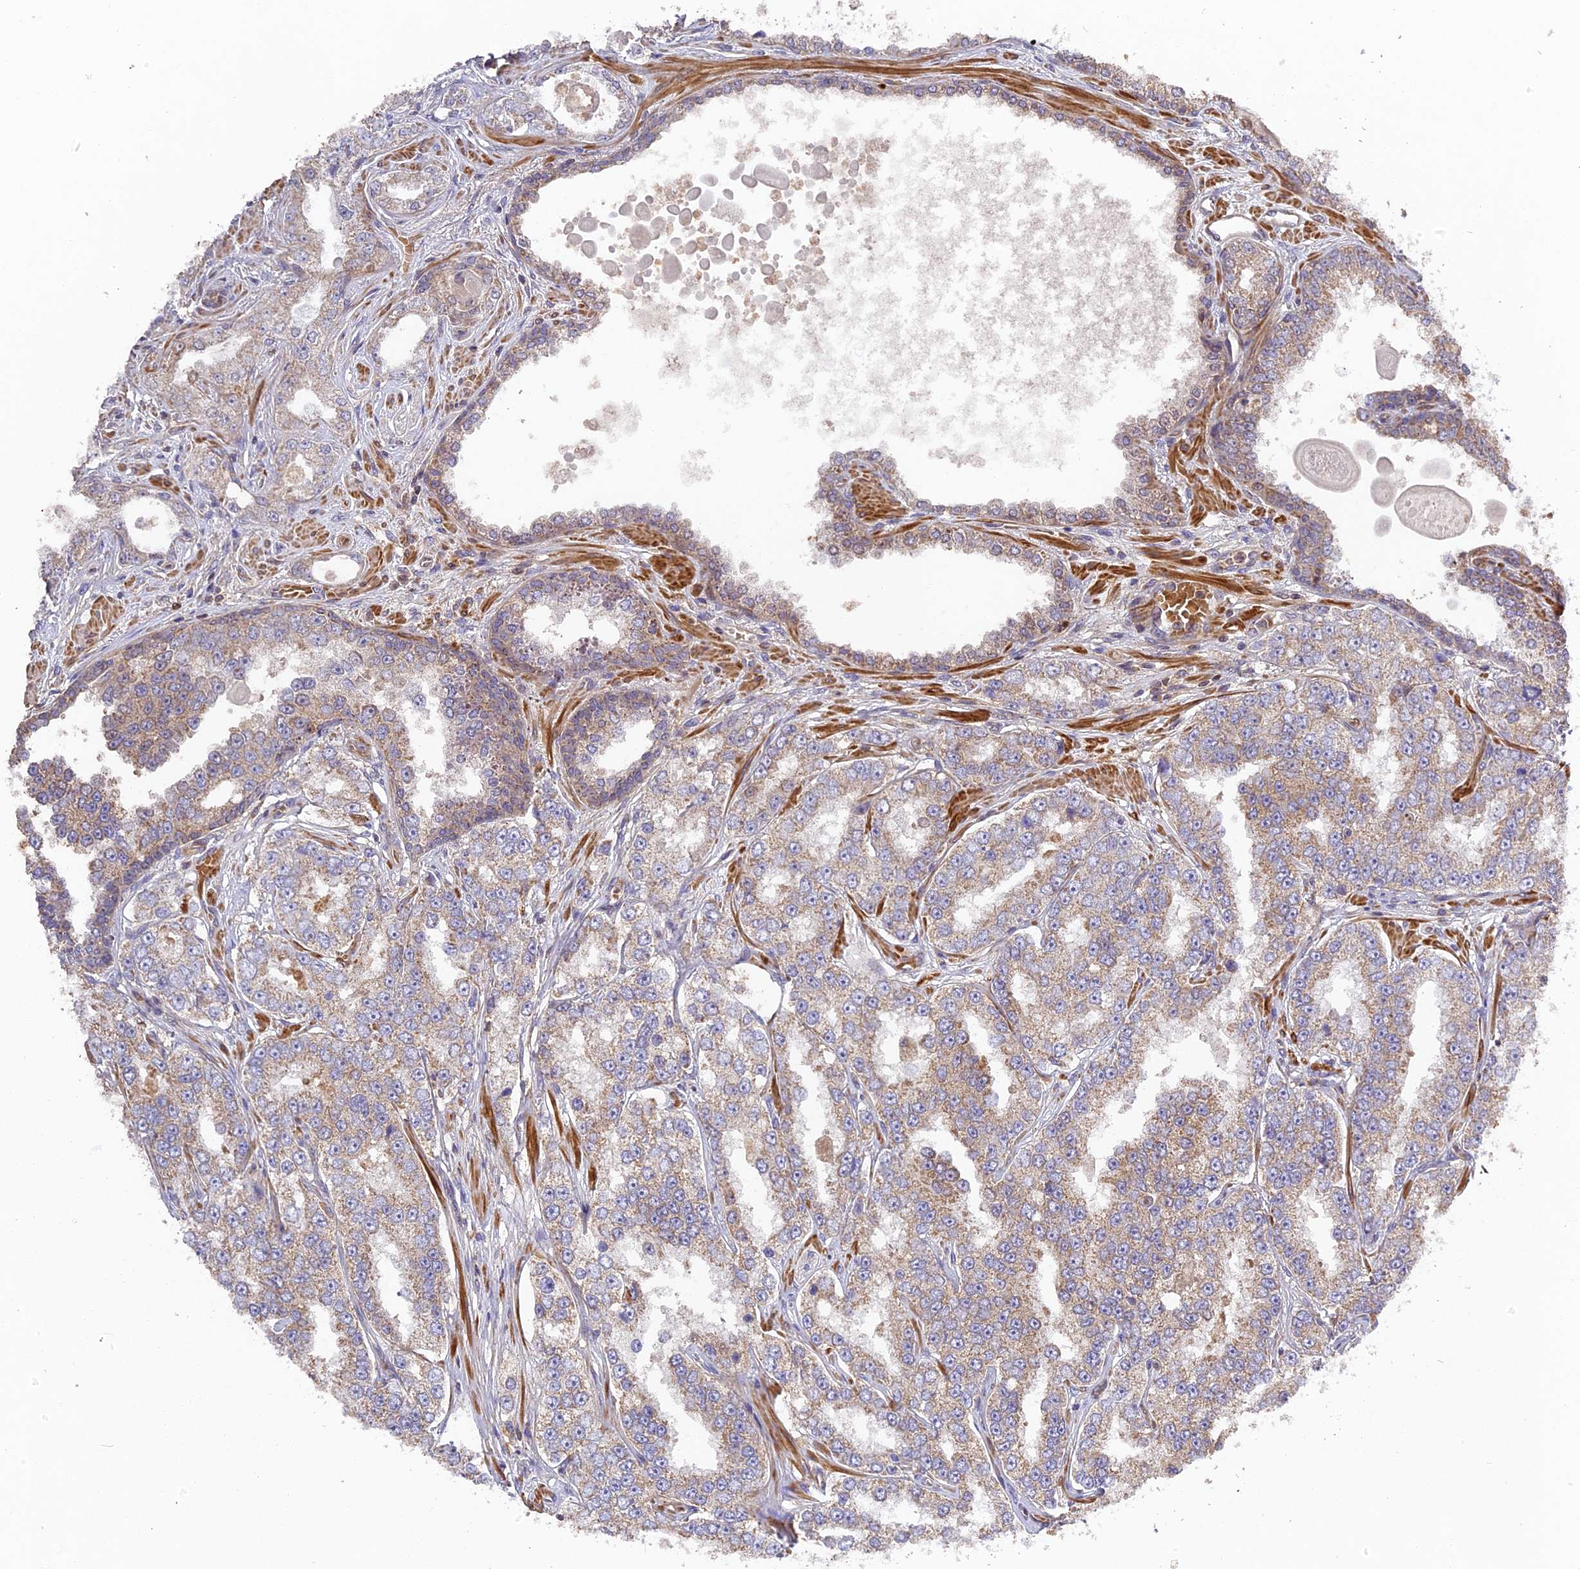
{"staining": {"intensity": "weak", "quantity": ">75%", "location": "cytoplasmic/membranous"}, "tissue": "prostate cancer", "cell_type": "Tumor cells", "image_type": "cancer", "snomed": [{"axis": "morphology", "description": "Normal tissue, NOS"}, {"axis": "morphology", "description": "Adenocarcinoma, High grade"}, {"axis": "topography", "description": "Prostate"}], "caption": "Tumor cells reveal low levels of weak cytoplasmic/membranous expression in approximately >75% of cells in human high-grade adenocarcinoma (prostate).", "gene": "RPIA", "patient": {"sex": "male", "age": 83}}